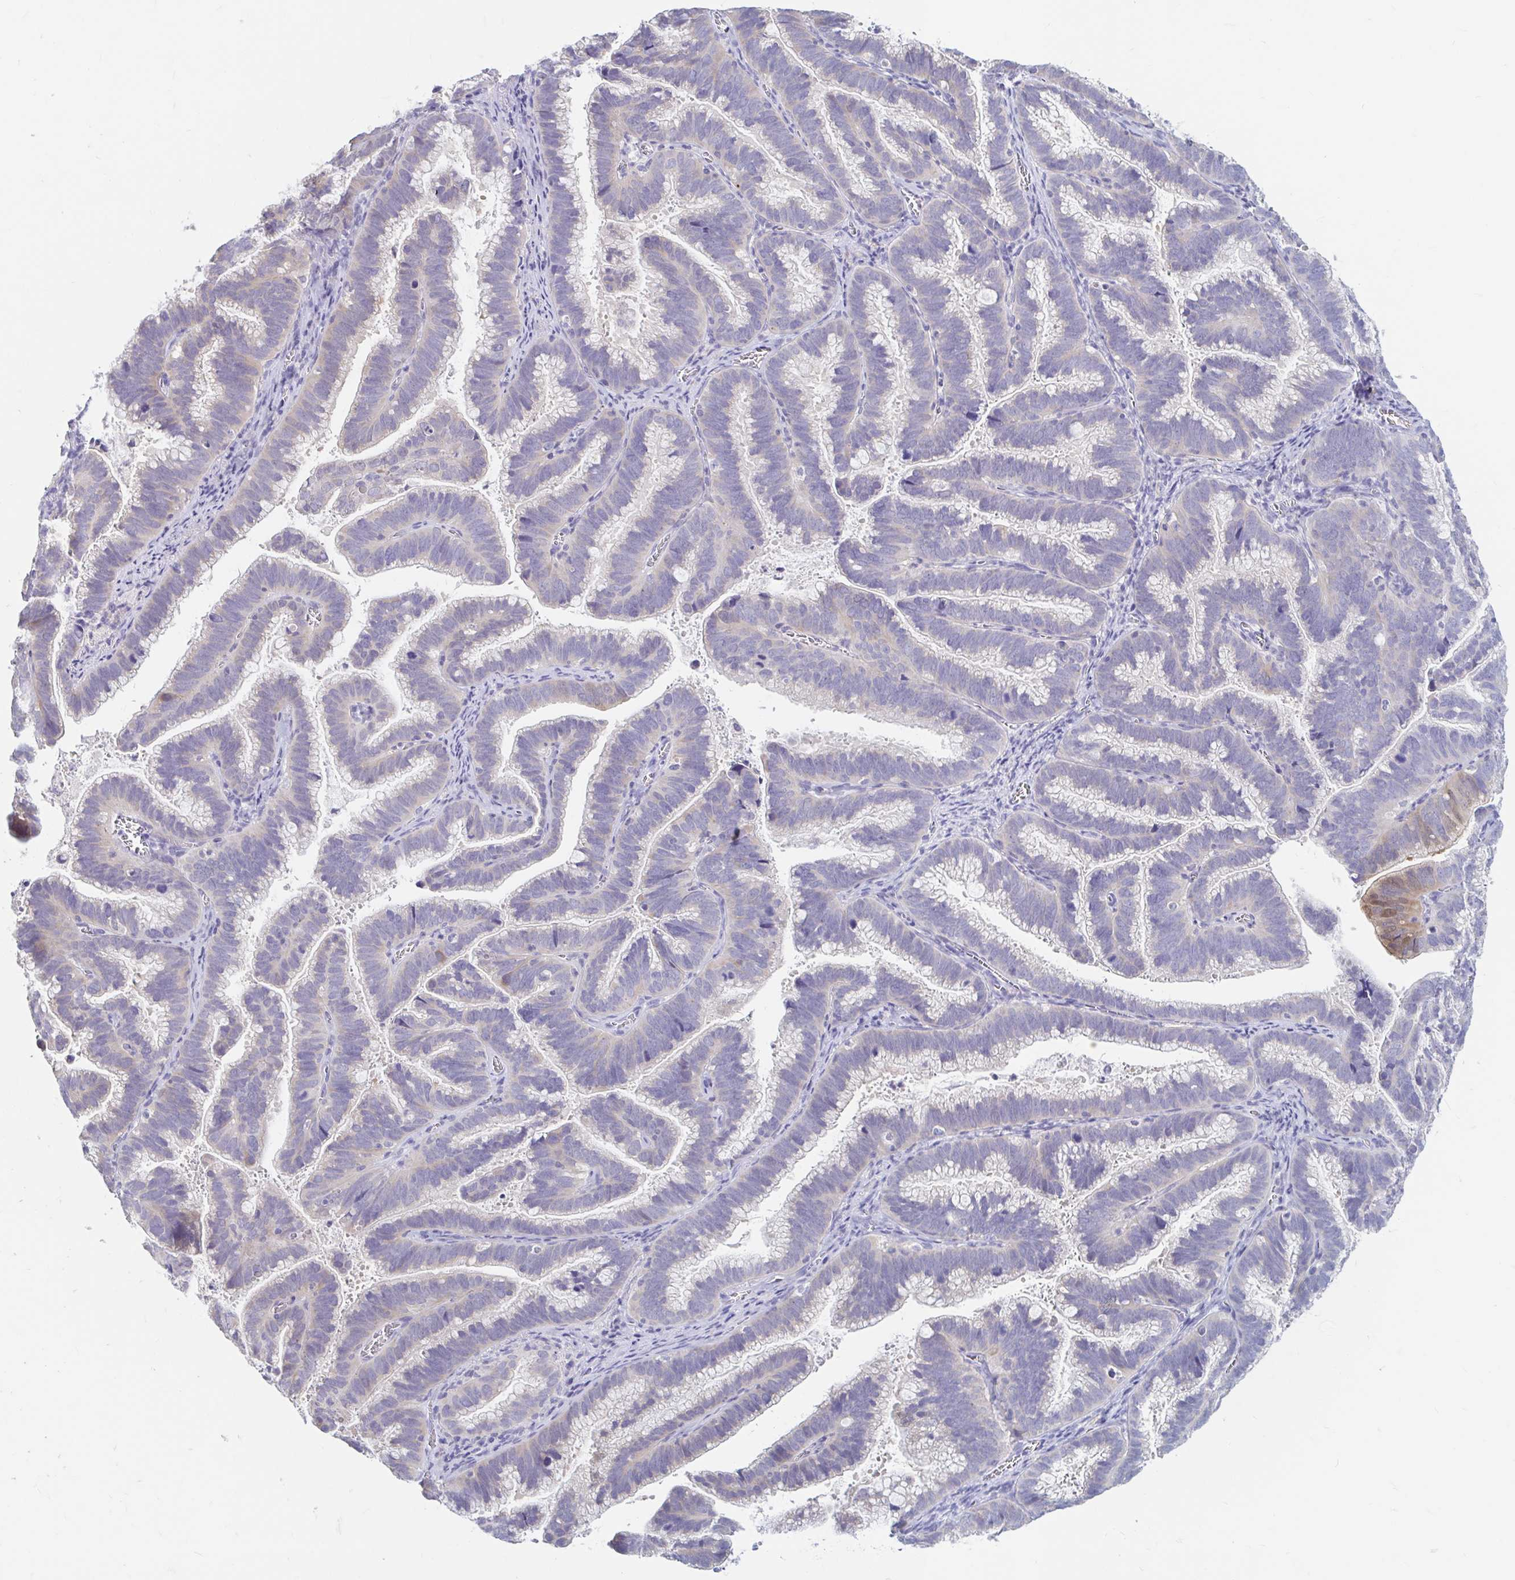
{"staining": {"intensity": "moderate", "quantity": "<25%", "location": "cytoplasmic/membranous,nuclear"}, "tissue": "cervical cancer", "cell_type": "Tumor cells", "image_type": "cancer", "snomed": [{"axis": "morphology", "description": "Adenocarcinoma, NOS"}, {"axis": "topography", "description": "Cervix"}], "caption": "Cervical adenocarcinoma tissue exhibits moderate cytoplasmic/membranous and nuclear expression in about <25% of tumor cells", "gene": "ADH1A", "patient": {"sex": "female", "age": 61}}